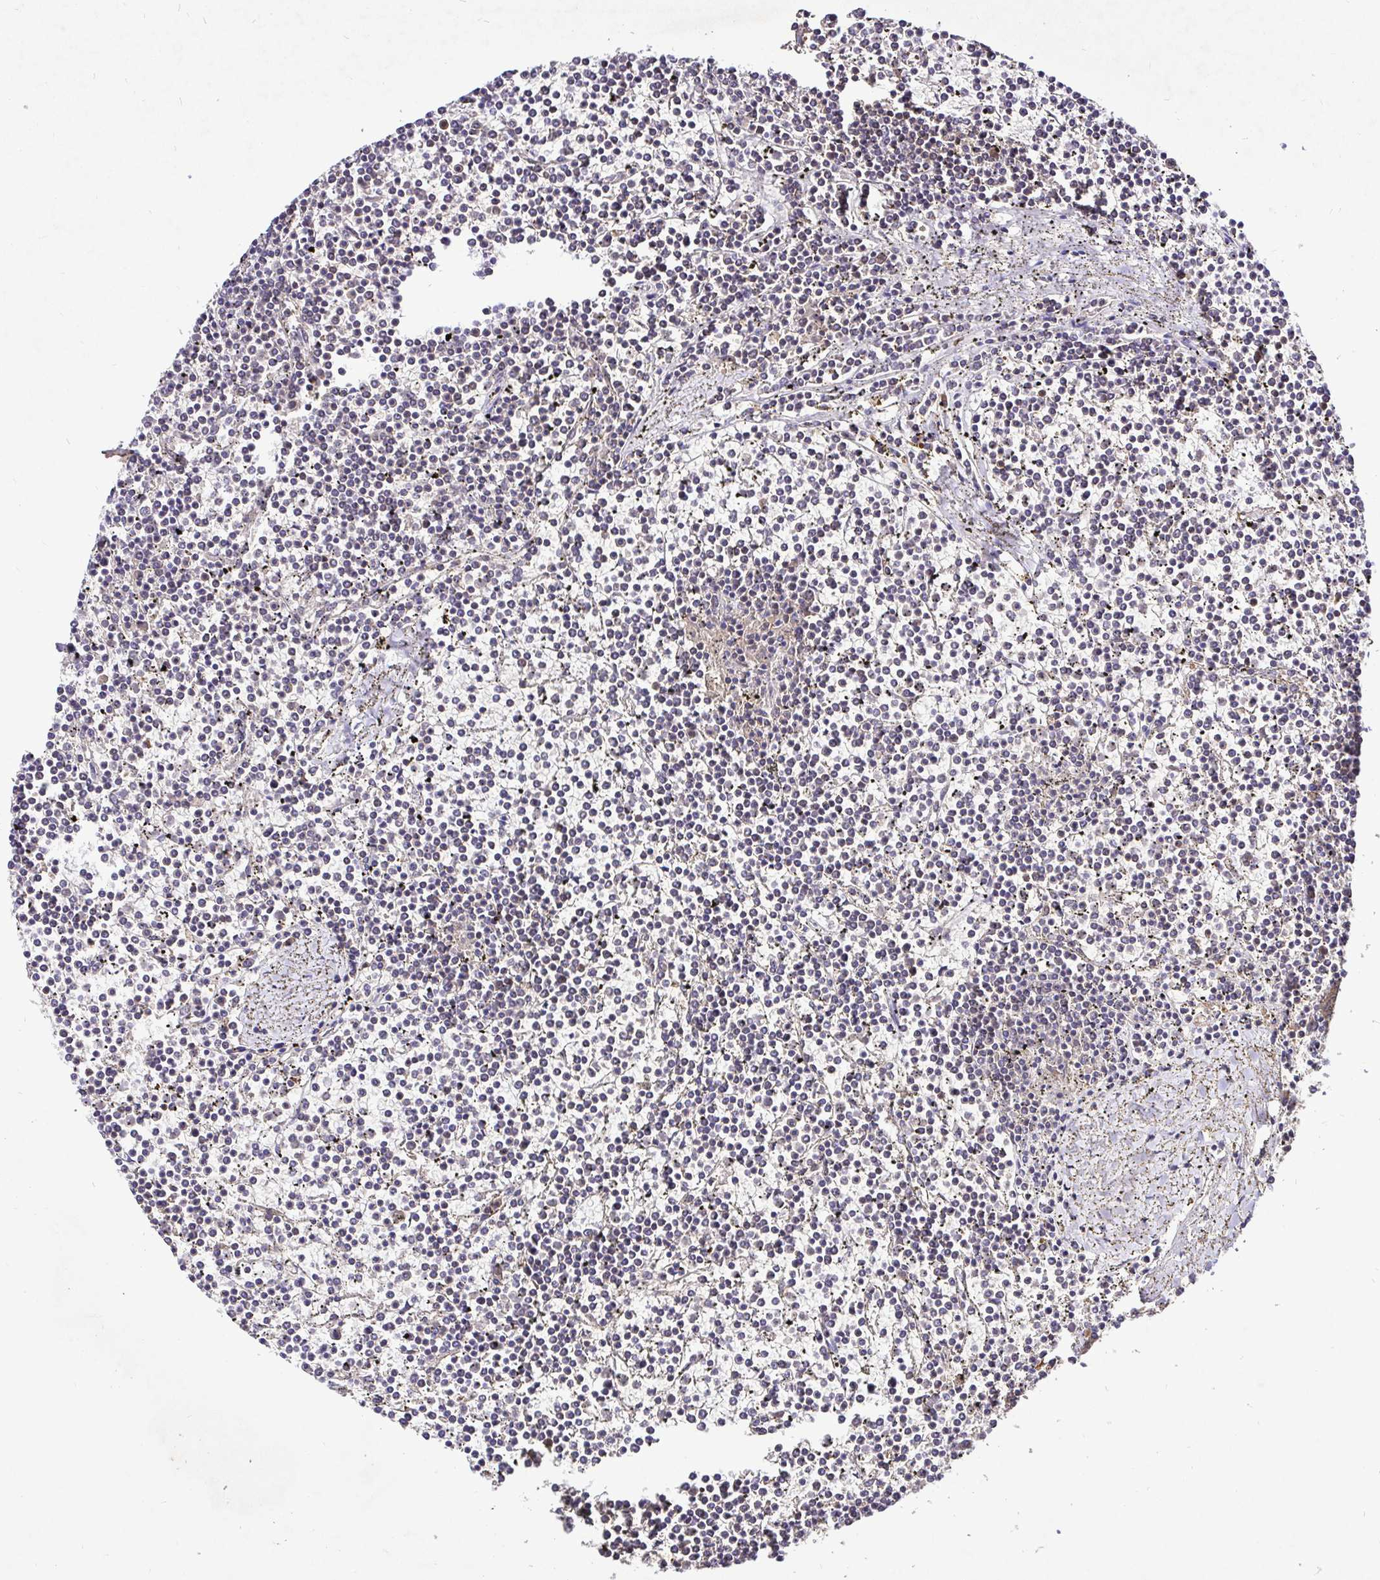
{"staining": {"intensity": "negative", "quantity": "none", "location": "none"}, "tissue": "lymphoma", "cell_type": "Tumor cells", "image_type": "cancer", "snomed": [{"axis": "morphology", "description": "Malignant lymphoma, non-Hodgkin's type, Low grade"}, {"axis": "topography", "description": "Spleen"}], "caption": "Tumor cells show no significant staining in low-grade malignant lymphoma, non-Hodgkin's type.", "gene": "UBE2M", "patient": {"sex": "female", "age": 19}}